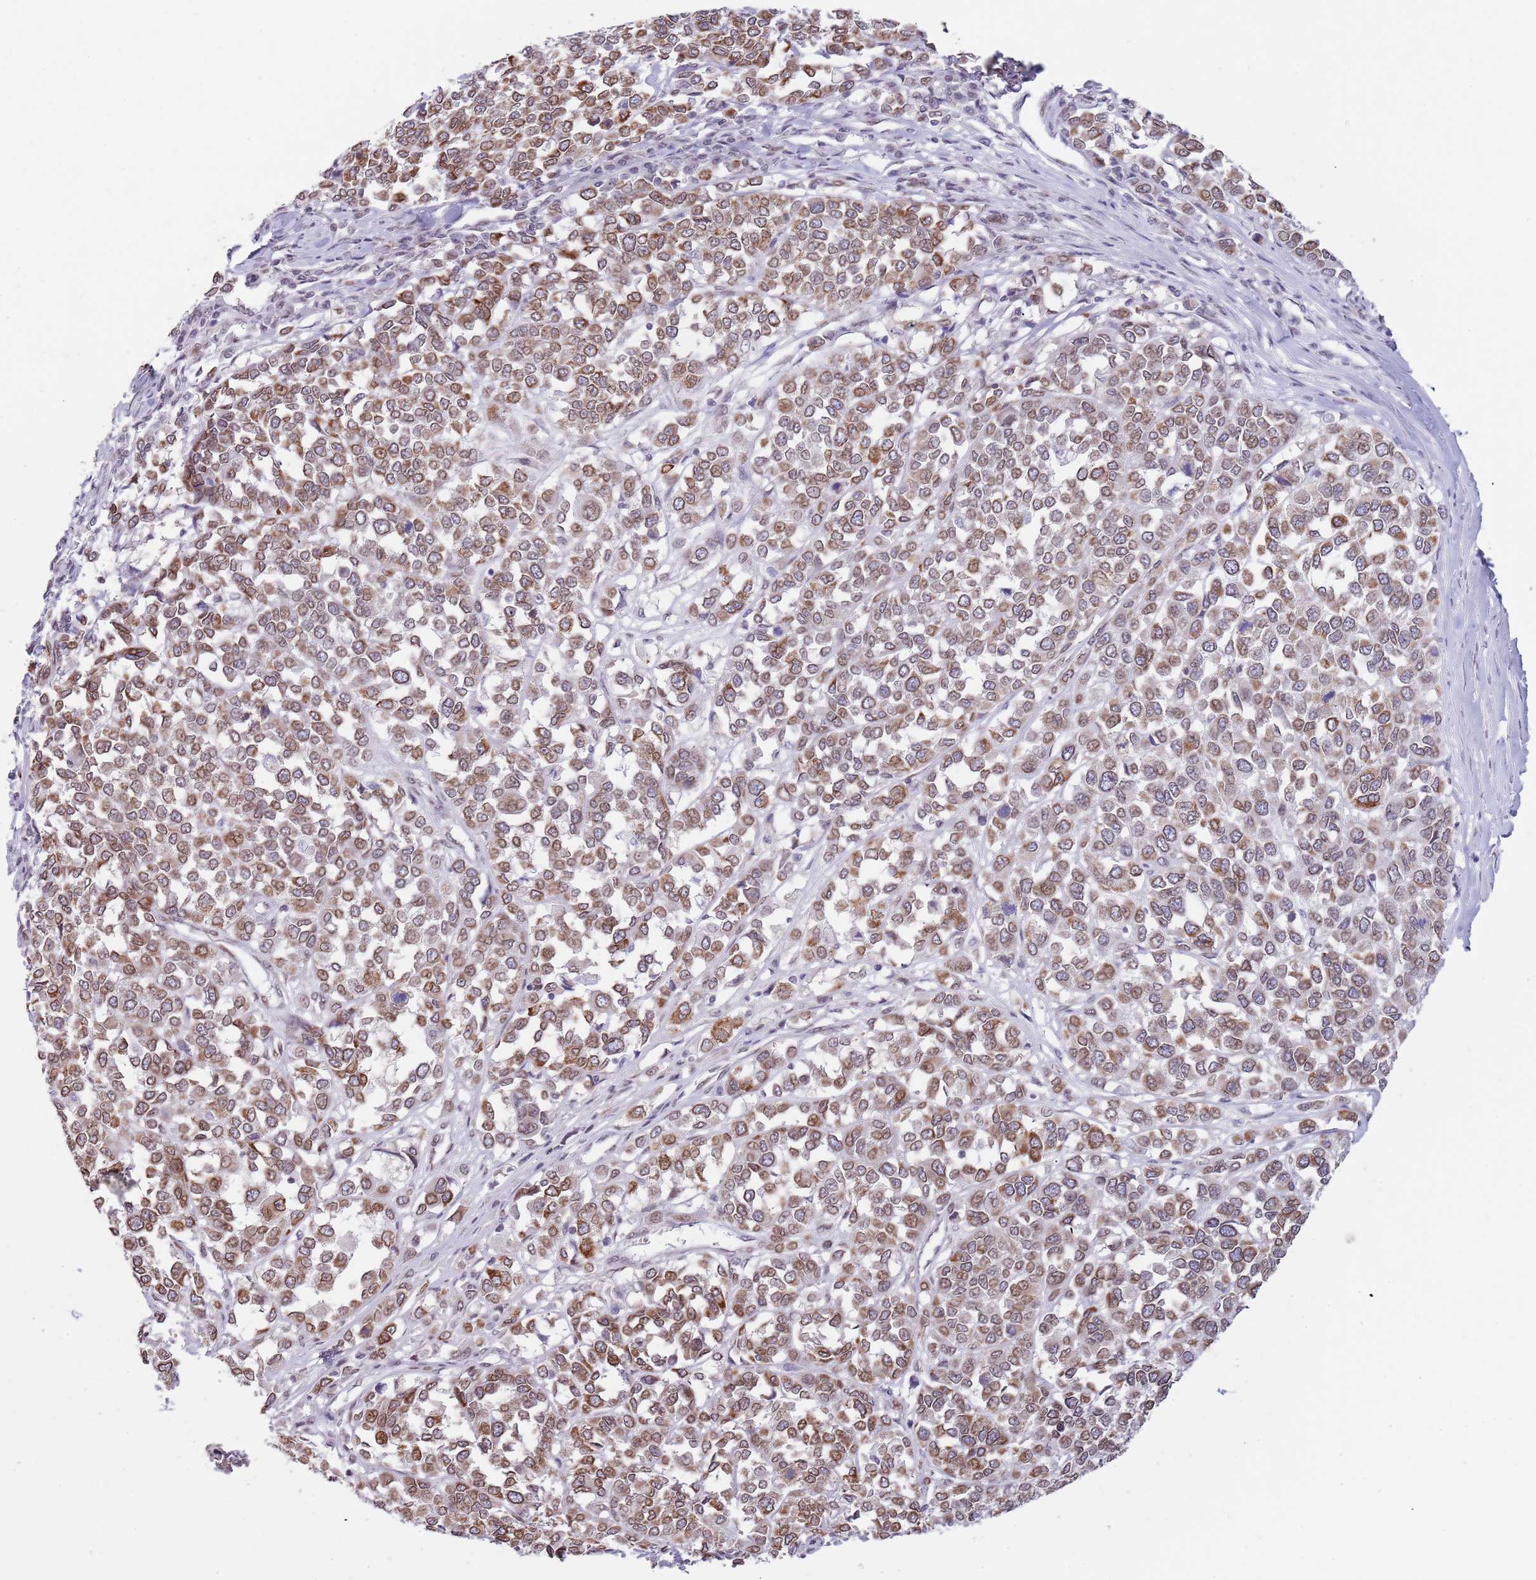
{"staining": {"intensity": "moderate", "quantity": ">75%", "location": "cytoplasmic/membranous,nuclear"}, "tissue": "melanoma", "cell_type": "Tumor cells", "image_type": "cancer", "snomed": [{"axis": "morphology", "description": "Malignant melanoma, Metastatic site"}, {"axis": "topography", "description": "Lymph node"}], "caption": "Protein staining displays moderate cytoplasmic/membranous and nuclear staining in about >75% of tumor cells in malignant melanoma (metastatic site).", "gene": "KLHDC2", "patient": {"sex": "male", "age": 44}}